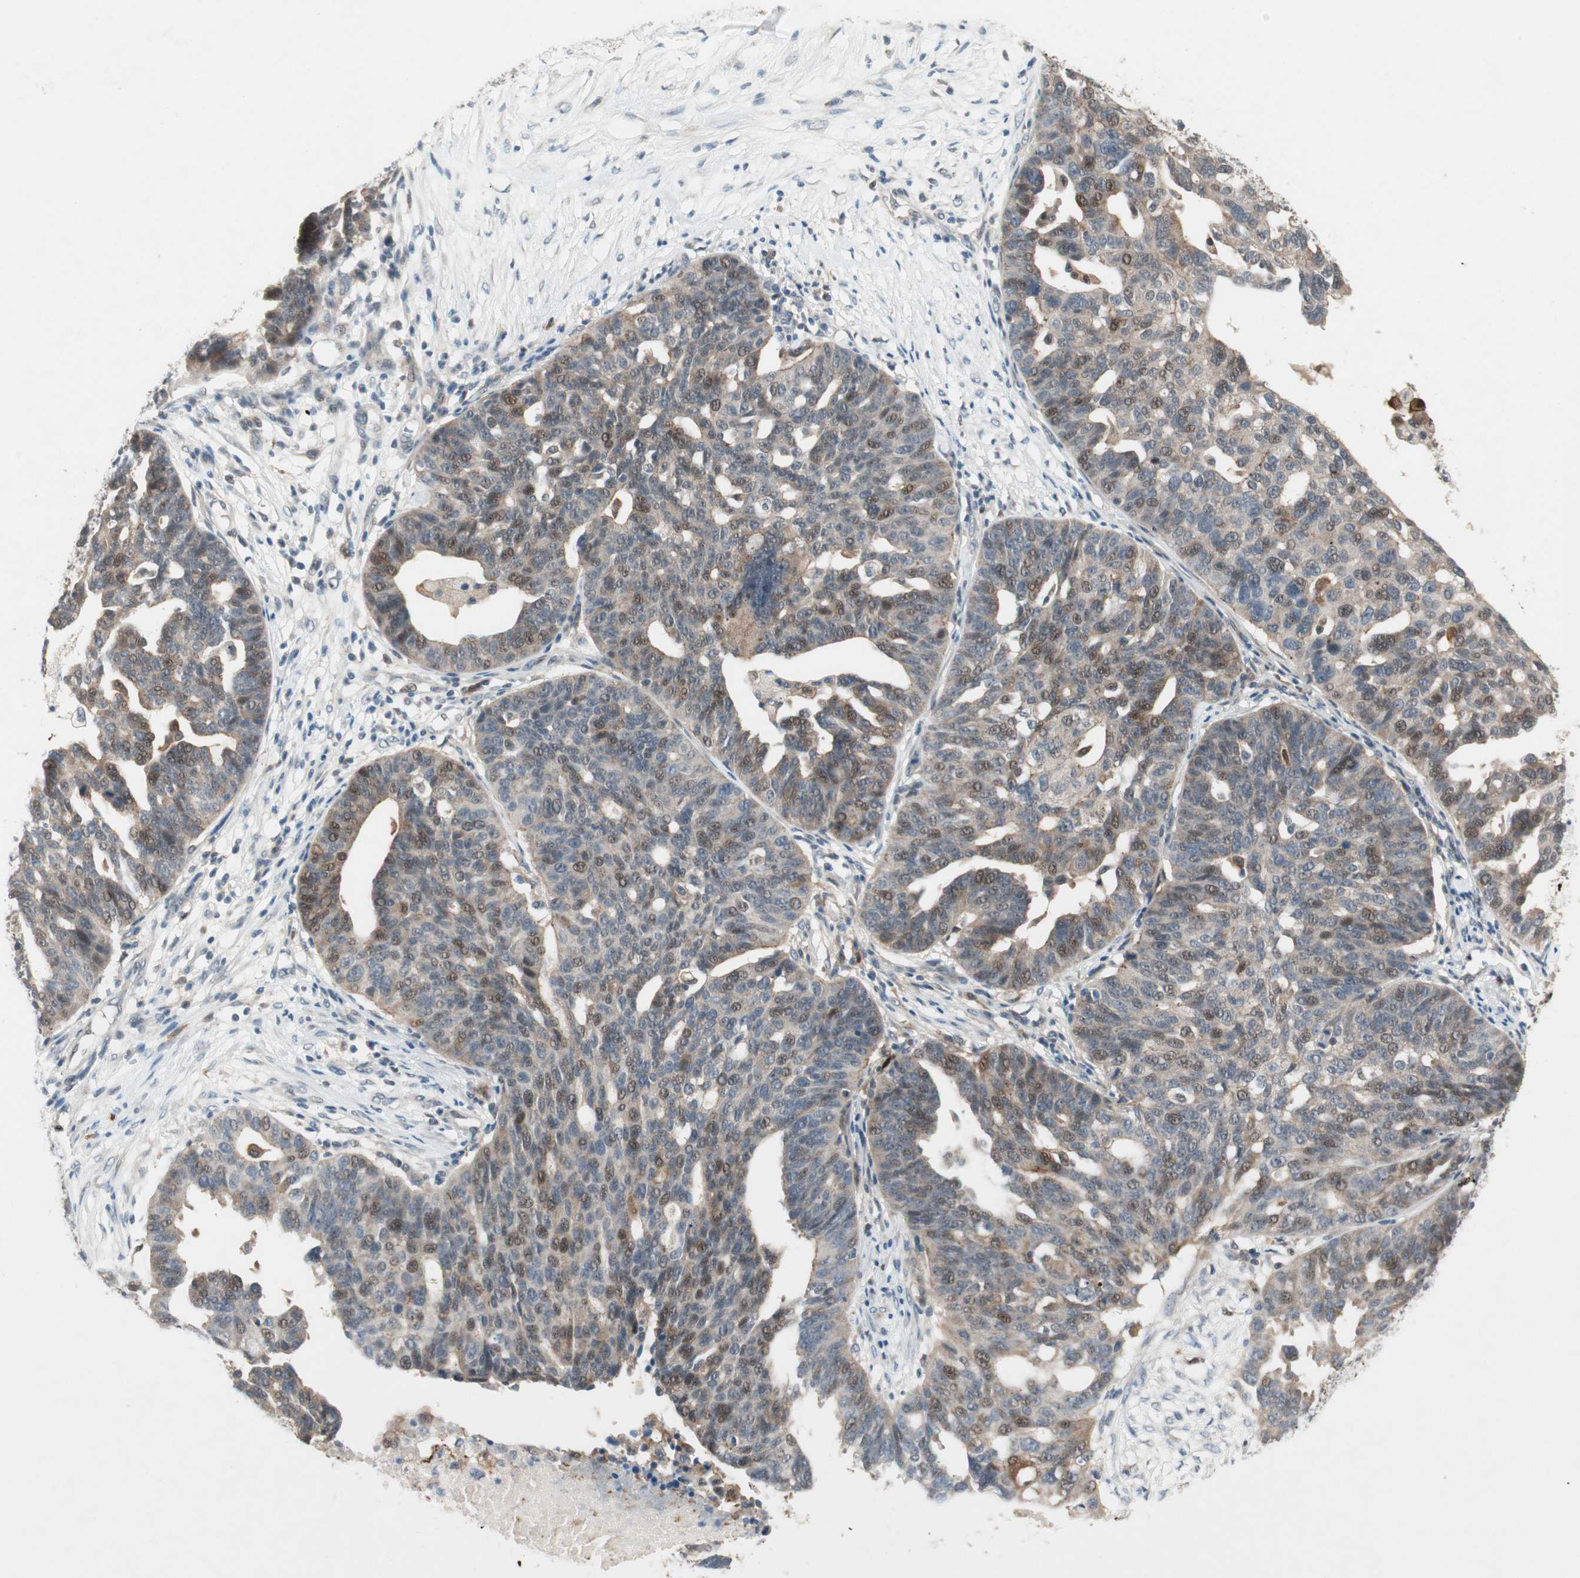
{"staining": {"intensity": "moderate", "quantity": "25%-75%", "location": "cytoplasmic/membranous,nuclear"}, "tissue": "ovarian cancer", "cell_type": "Tumor cells", "image_type": "cancer", "snomed": [{"axis": "morphology", "description": "Cystadenocarcinoma, serous, NOS"}, {"axis": "topography", "description": "Ovary"}], "caption": "Immunohistochemistry micrograph of neoplastic tissue: serous cystadenocarcinoma (ovarian) stained using immunohistochemistry shows medium levels of moderate protein expression localized specifically in the cytoplasmic/membranous and nuclear of tumor cells, appearing as a cytoplasmic/membranous and nuclear brown color.", "gene": "RTL6", "patient": {"sex": "female", "age": 59}}